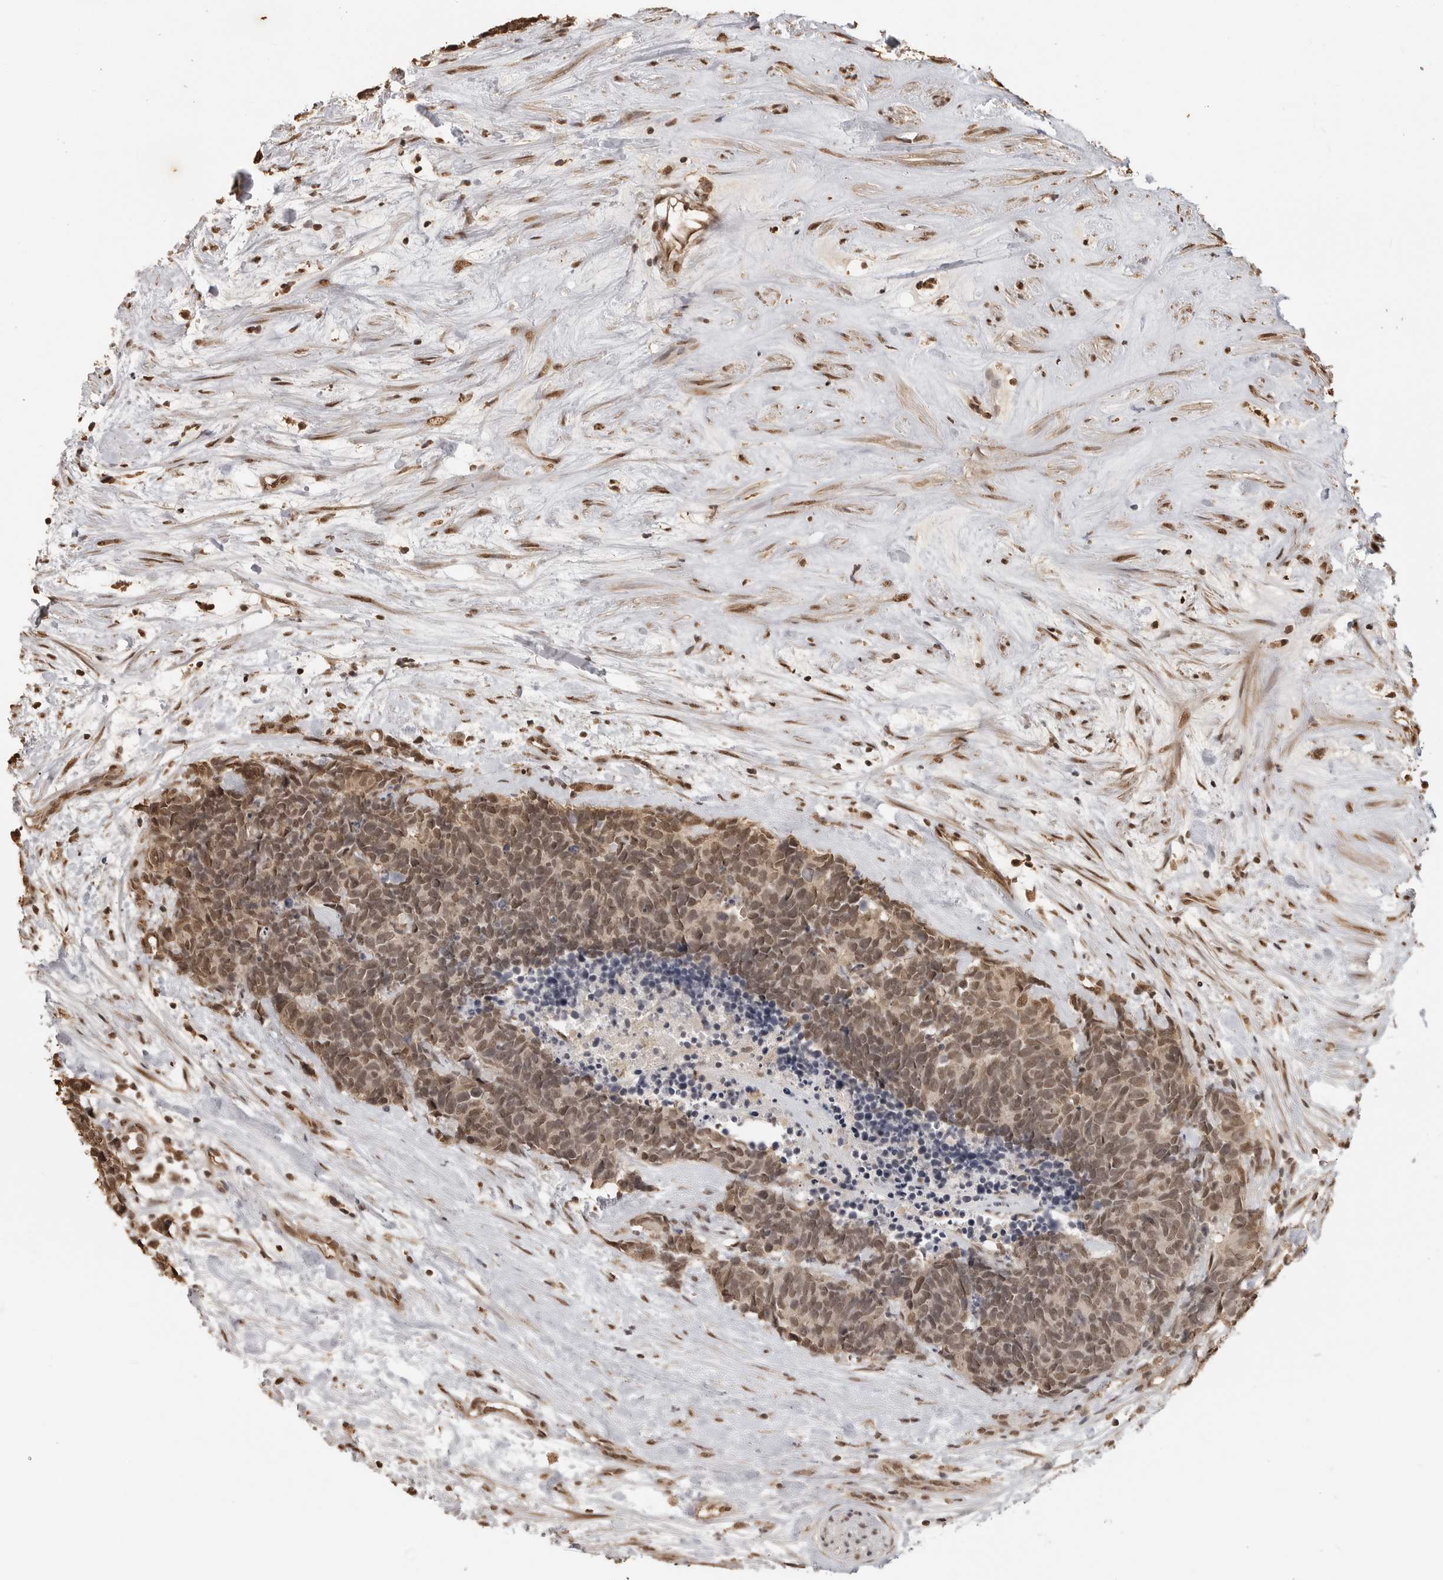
{"staining": {"intensity": "moderate", "quantity": ">75%", "location": "nuclear"}, "tissue": "carcinoid", "cell_type": "Tumor cells", "image_type": "cancer", "snomed": [{"axis": "morphology", "description": "Carcinoma, NOS"}, {"axis": "morphology", "description": "Carcinoid, malignant, NOS"}, {"axis": "topography", "description": "Urinary bladder"}], "caption": "Protein staining demonstrates moderate nuclear staining in approximately >75% of tumor cells in carcinoid.", "gene": "CLOCK", "patient": {"sex": "male", "age": 57}}